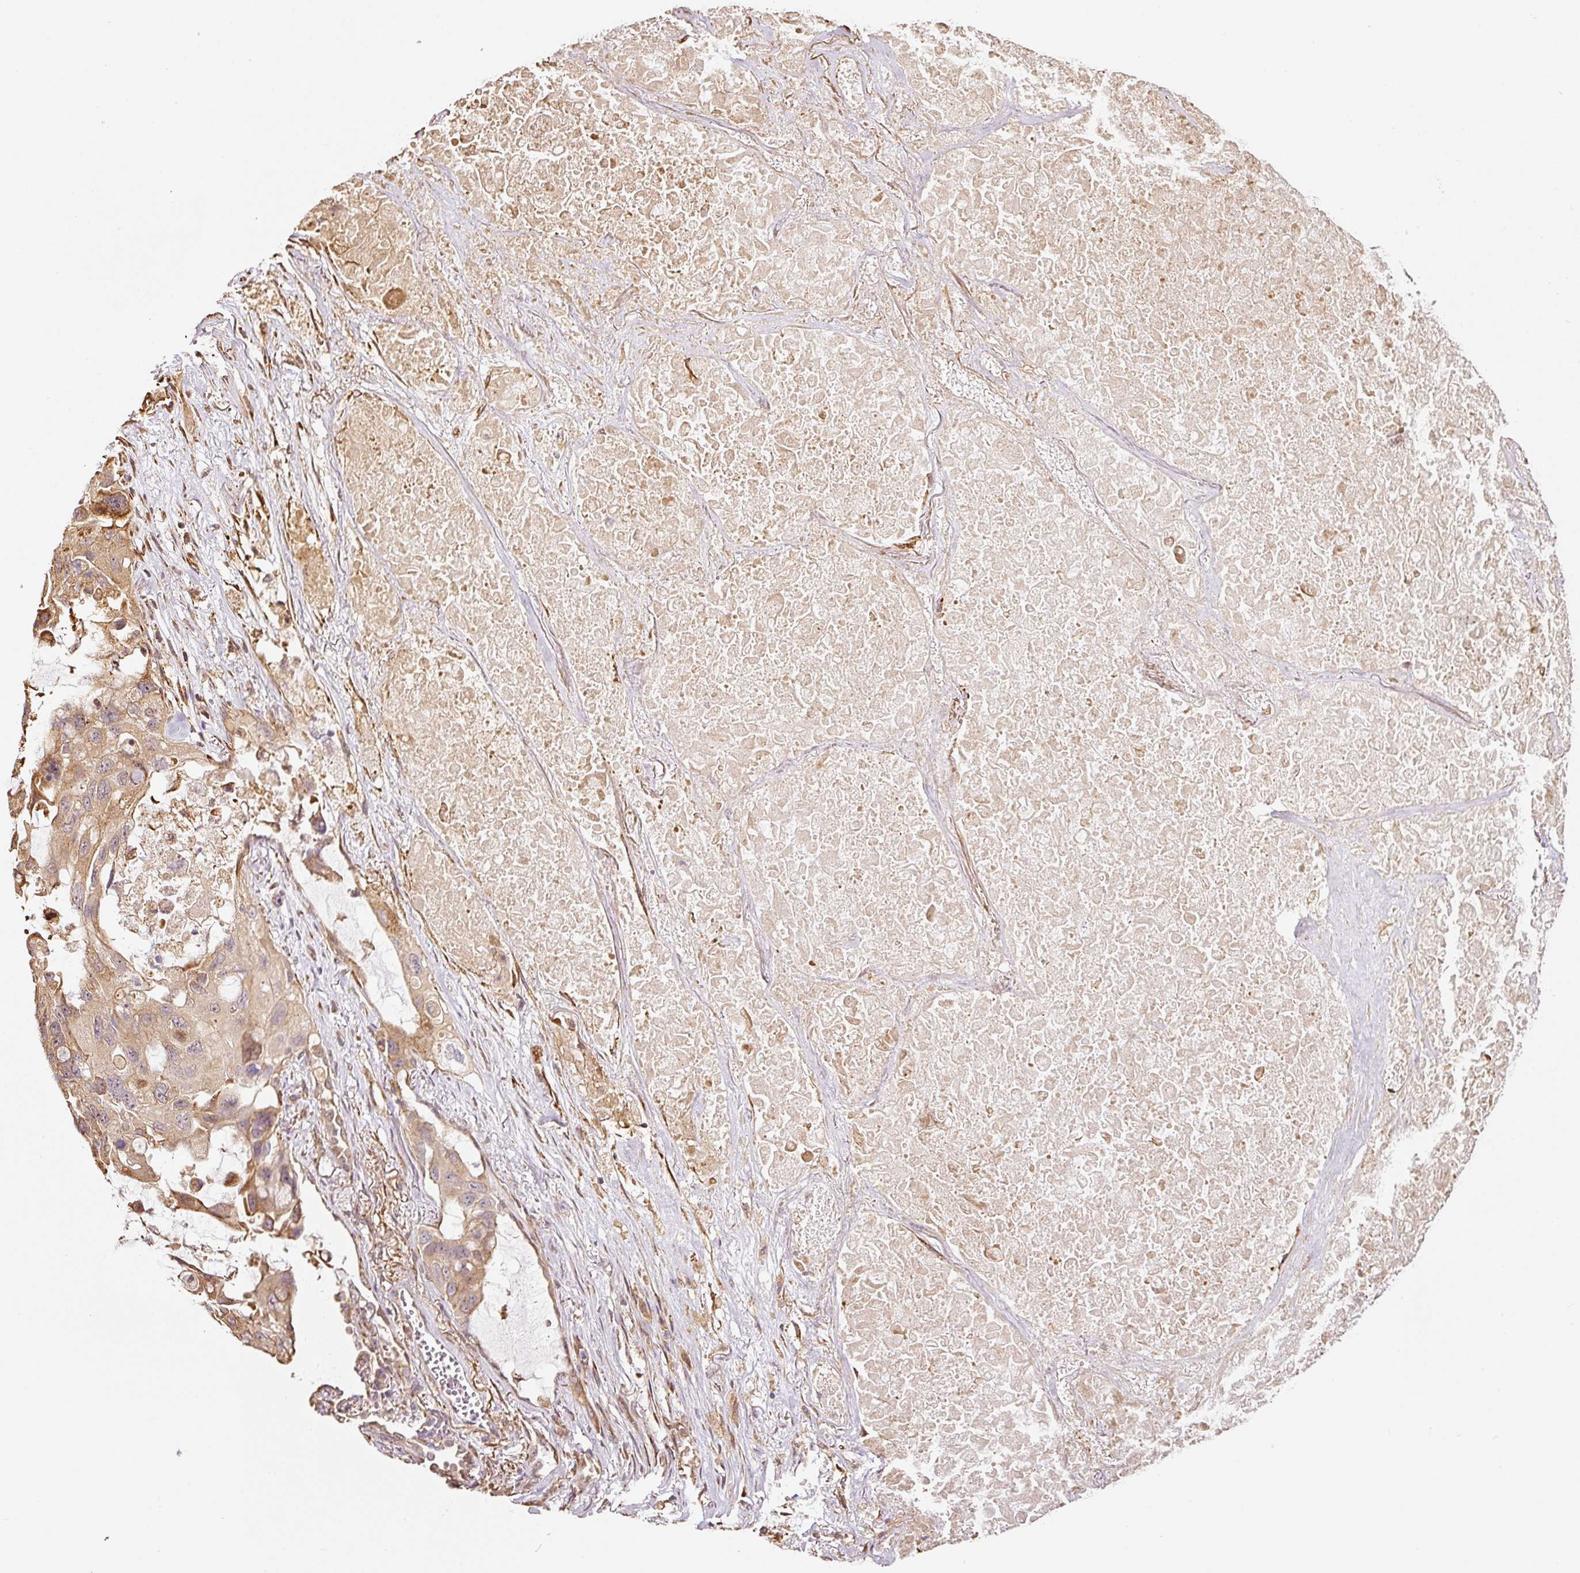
{"staining": {"intensity": "weak", "quantity": "25%-75%", "location": "cytoplasmic/membranous"}, "tissue": "lung cancer", "cell_type": "Tumor cells", "image_type": "cancer", "snomed": [{"axis": "morphology", "description": "Squamous cell carcinoma, NOS"}, {"axis": "topography", "description": "Lung"}], "caption": "An immunohistochemistry histopathology image of tumor tissue is shown. Protein staining in brown shows weak cytoplasmic/membranous positivity in lung cancer within tumor cells.", "gene": "ETF1", "patient": {"sex": "female", "age": 73}}